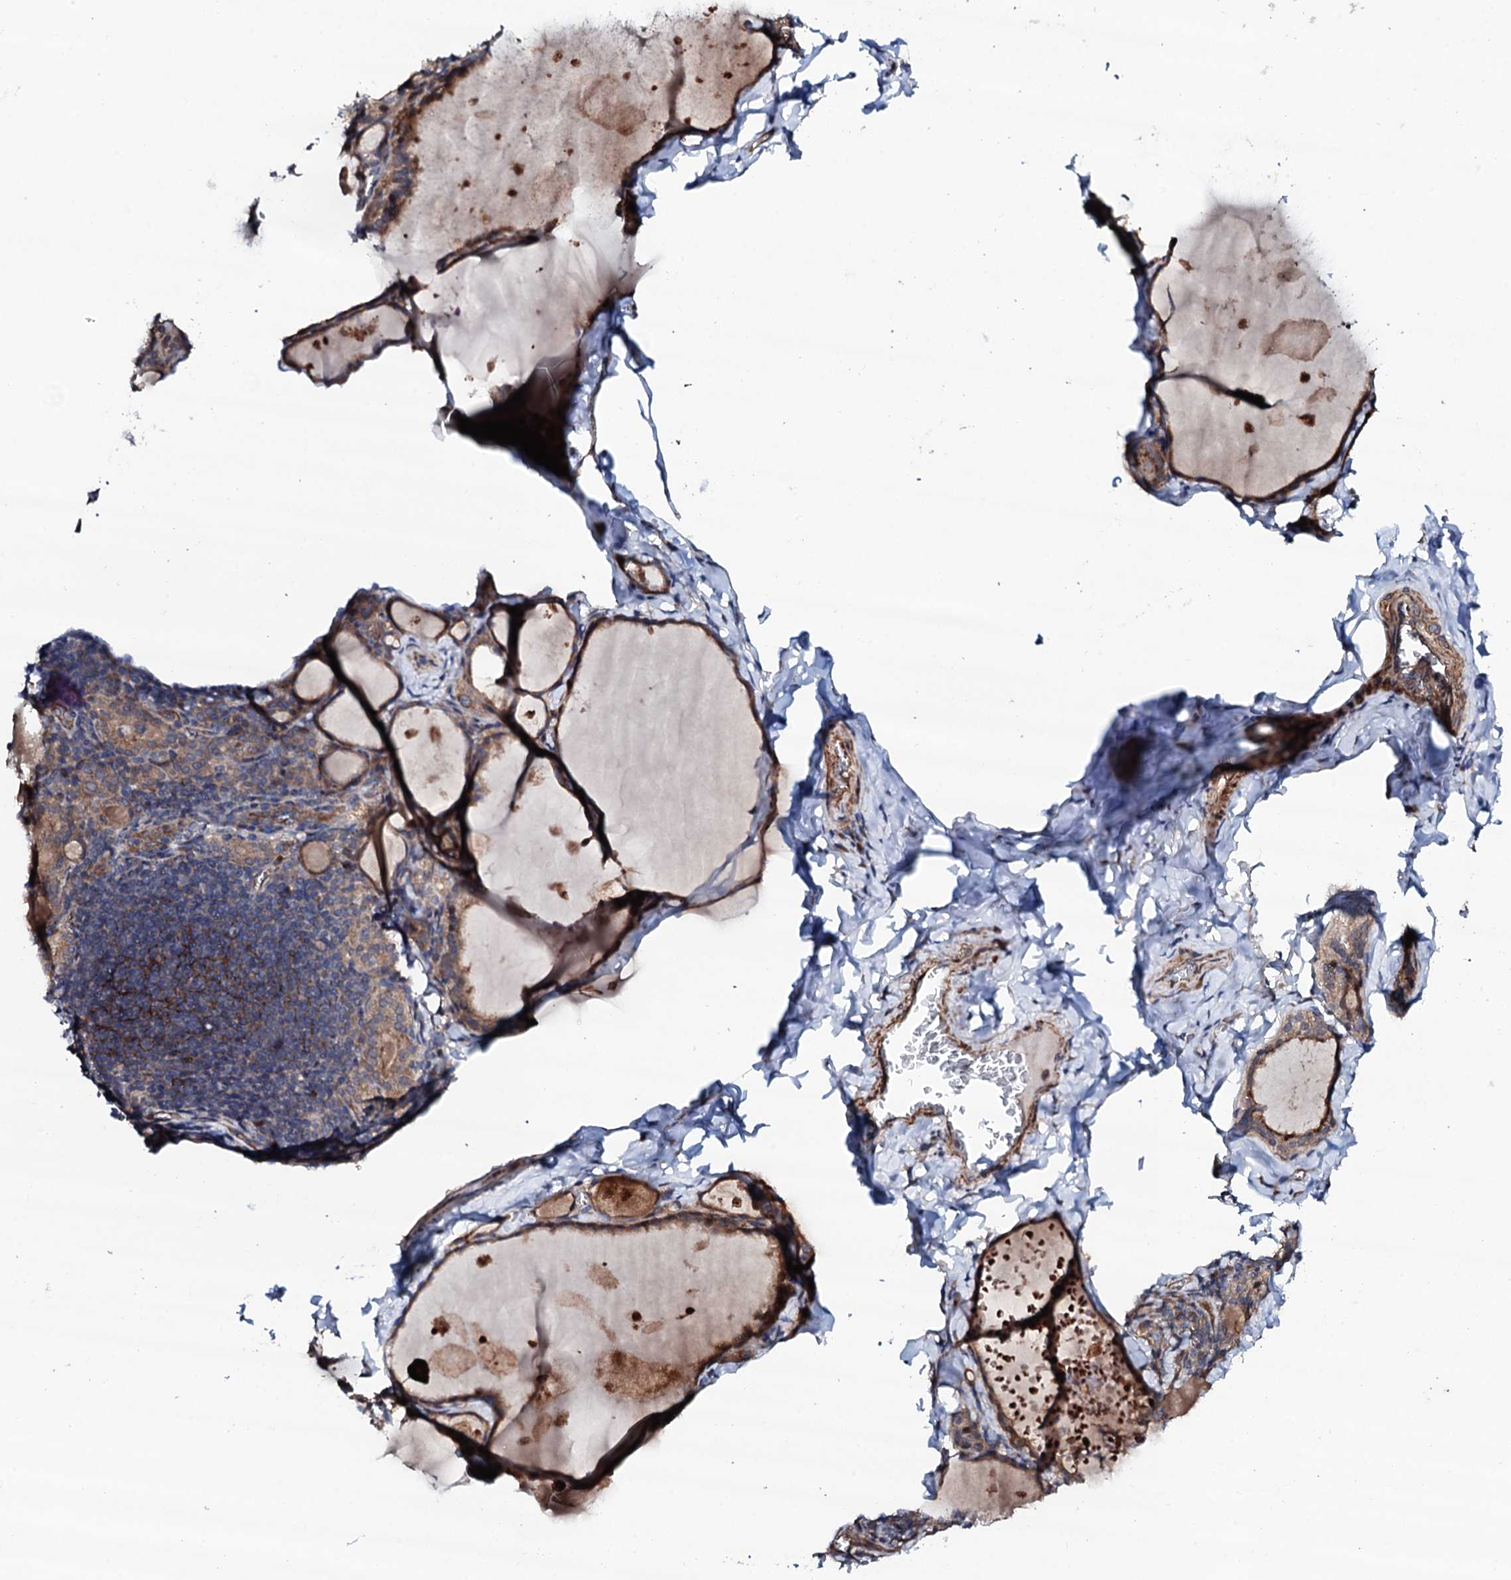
{"staining": {"intensity": "moderate", "quantity": ">75%", "location": "cytoplasmic/membranous"}, "tissue": "thyroid gland", "cell_type": "Glandular cells", "image_type": "normal", "snomed": [{"axis": "morphology", "description": "Normal tissue, NOS"}, {"axis": "topography", "description": "Thyroid gland"}], "caption": "Immunohistochemical staining of normal thyroid gland reveals moderate cytoplasmic/membranous protein expression in about >75% of glandular cells.", "gene": "CIAO2A", "patient": {"sex": "male", "age": 56}}